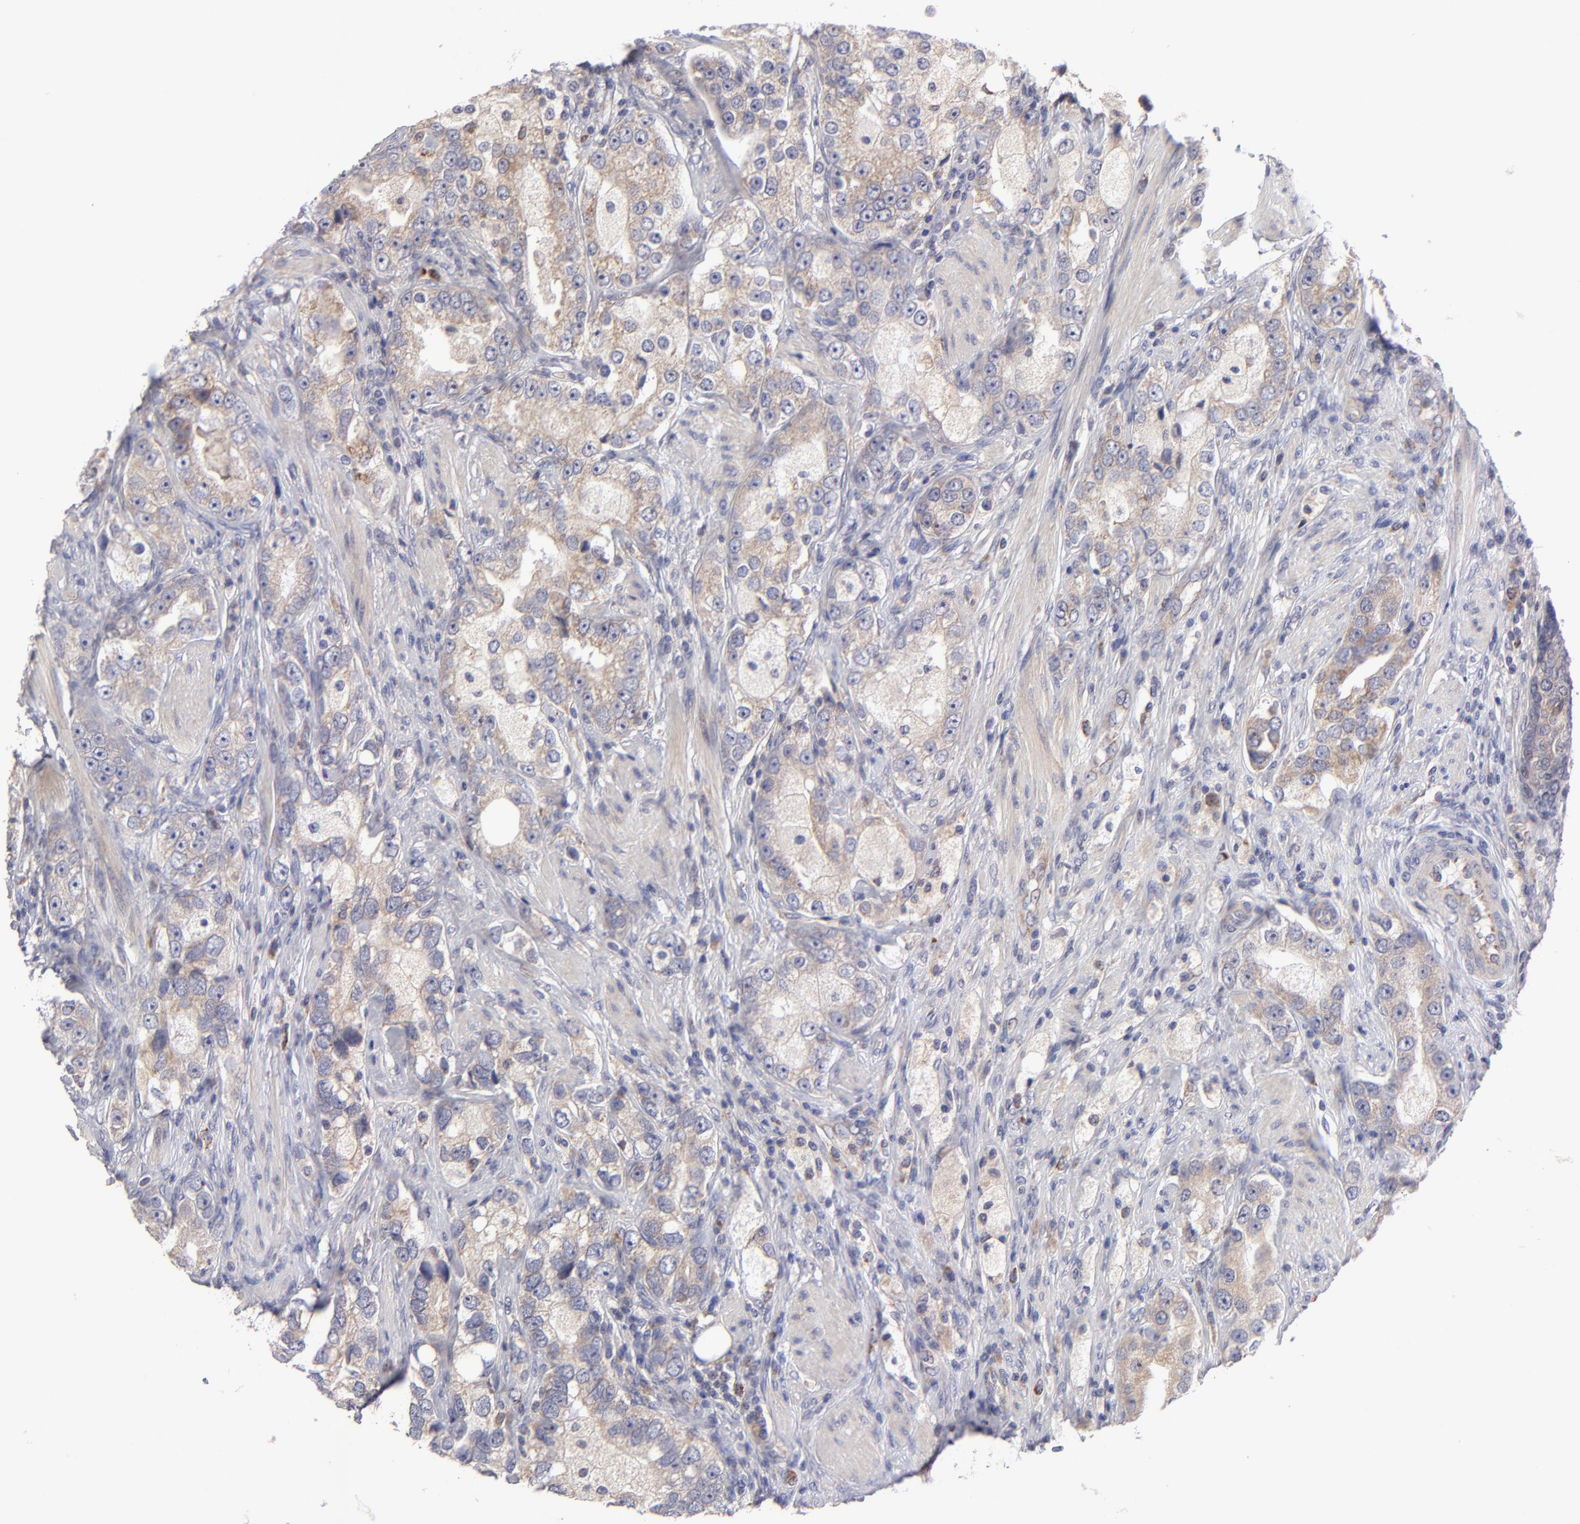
{"staining": {"intensity": "weak", "quantity": ">75%", "location": "cytoplasmic/membranous"}, "tissue": "prostate cancer", "cell_type": "Tumor cells", "image_type": "cancer", "snomed": [{"axis": "morphology", "description": "Adenocarcinoma, High grade"}, {"axis": "topography", "description": "Prostate"}], "caption": "Protein expression analysis of prostate cancer exhibits weak cytoplasmic/membranous positivity in approximately >75% of tumor cells. (DAB = brown stain, brightfield microscopy at high magnification).", "gene": "HCCS", "patient": {"sex": "male", "age": 63}}